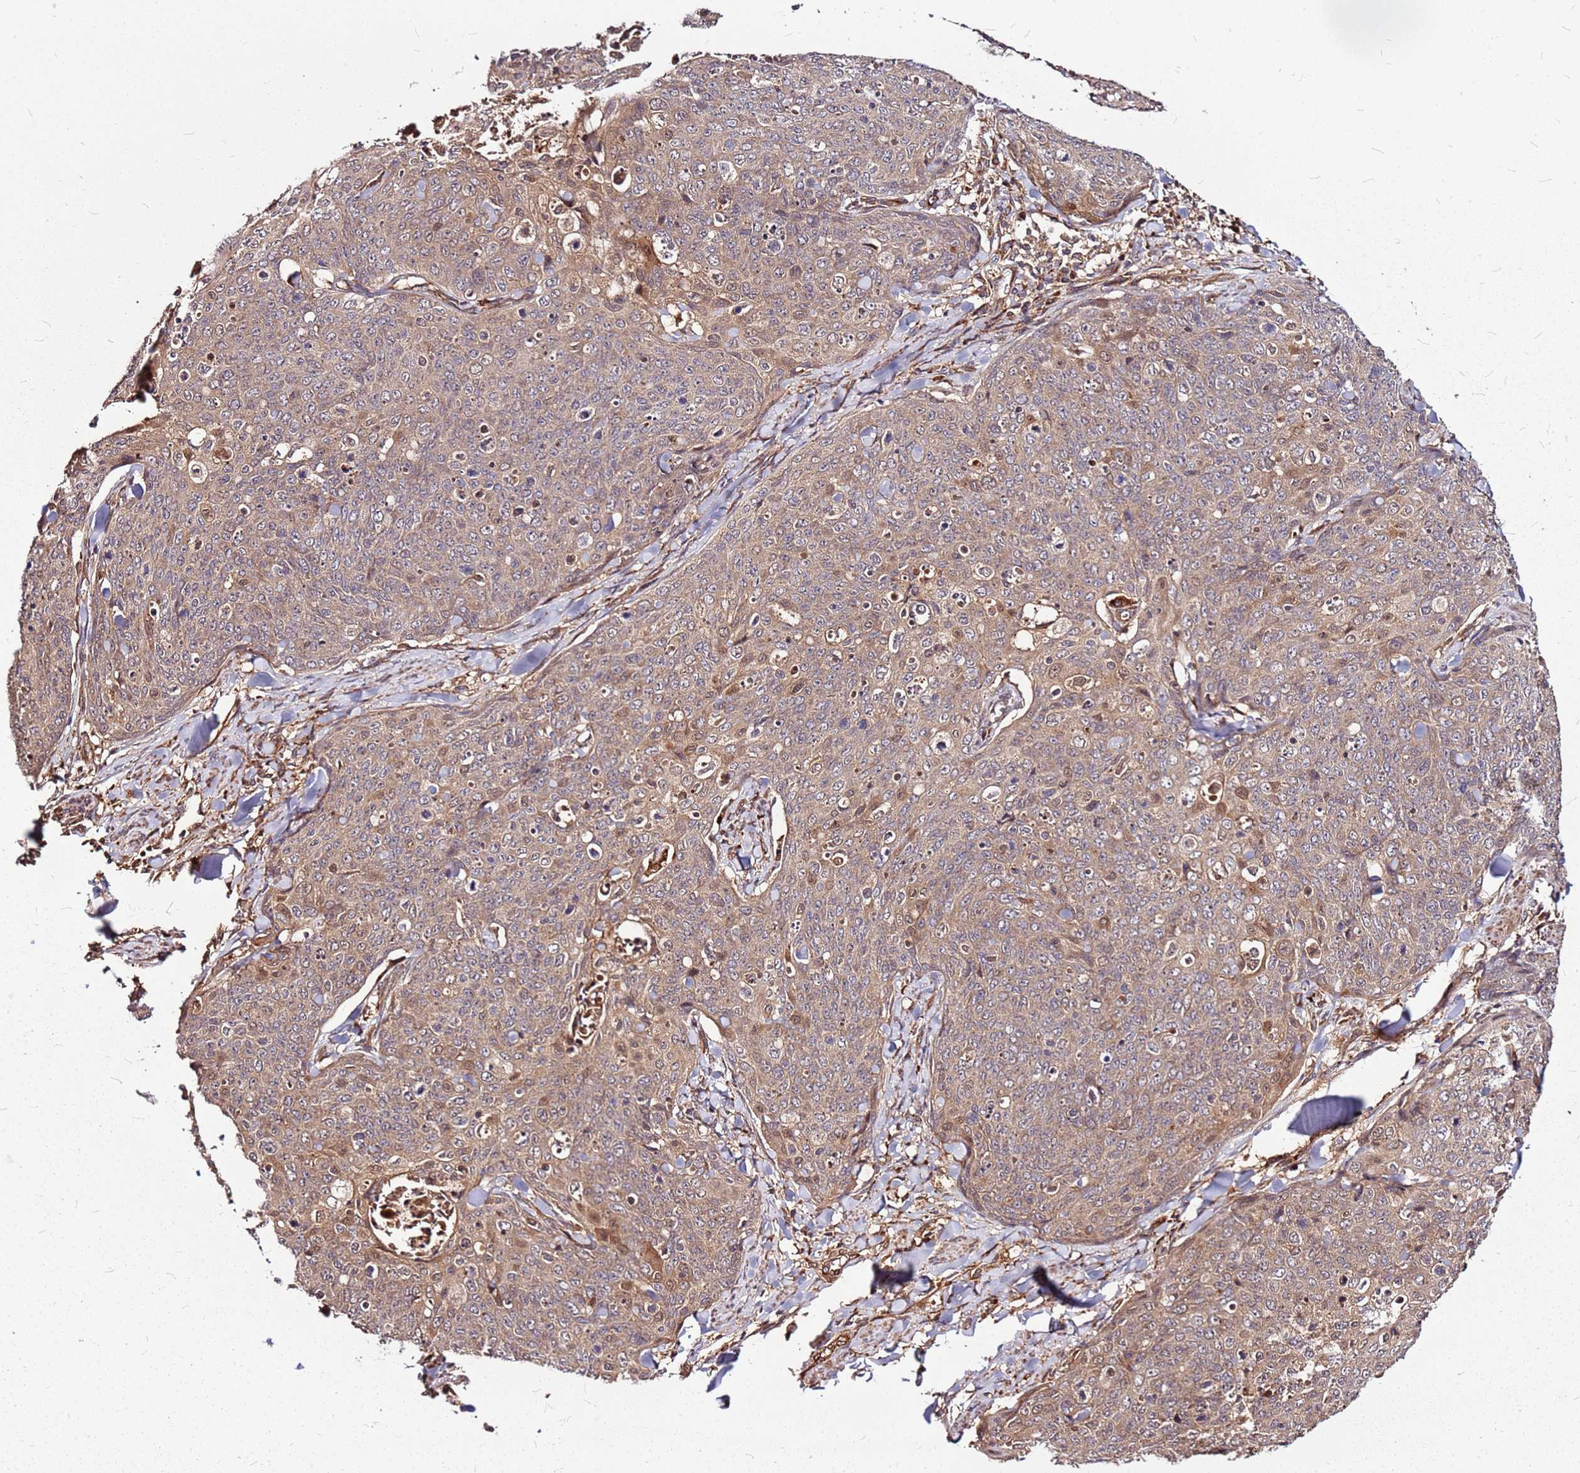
{"staining": {"intensity": "moderate", "quantity": "25%-75%", "location": "cytoplasmic/membranous,nuclear"}, "tissue": "skin cancer", "cell_type": "Tumor cells", "image_type": "cancer", "snomed": [{"axis": "morphology", "description": "Squamous cell carcinoma, NOS"}, {"axis": "topography", "description": "Skin"}, {"axis": "topography", "description": "Vulva"}], "caption": "The image displays a brown stain indicating the presence of a protein in the cytoplasmic/membranous and nuclear of tumor cells in skin cancer. (Brightfield microscopy of DAB IHC at high magnification).", "gene": "LYPLAL1", "patient": {"sex": "female", "age": 85}}